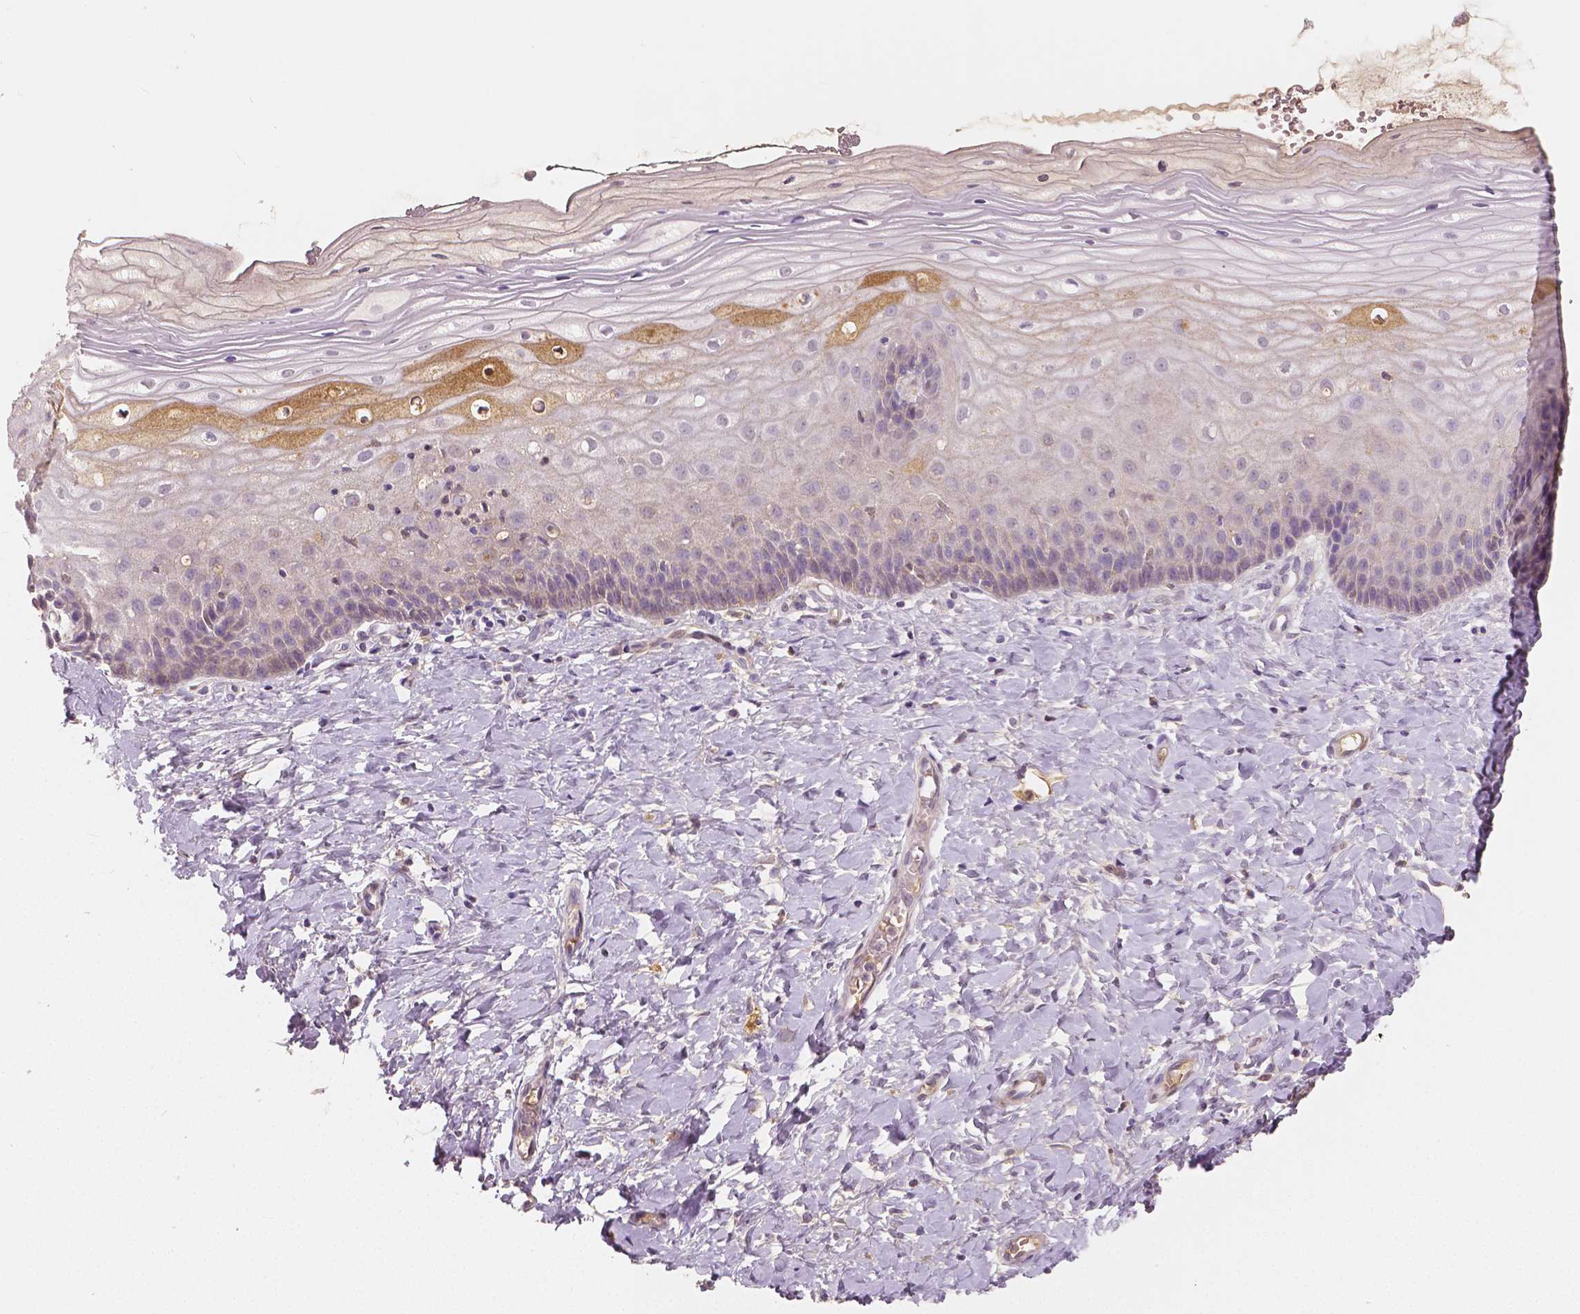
{"staining": {"intensity": "negative", "quantity": "none", "location": "none"}, "tissue": "cervix", "cell_type": "Glandular cells", "image_type": "normal", "snomed": [{"axis": "morphology", "description": "Normal tissue, NOS"}, {"axis": "topography", "description": "Cervix"}], "caption": "Immunohistochemistry photomicrograph of unremarkable cervix: human cervix stained with DAB displays no significant protein positivity in glandular cells.", "gene": "APOA4", "patient": {"sex": "female", "age": 37}}